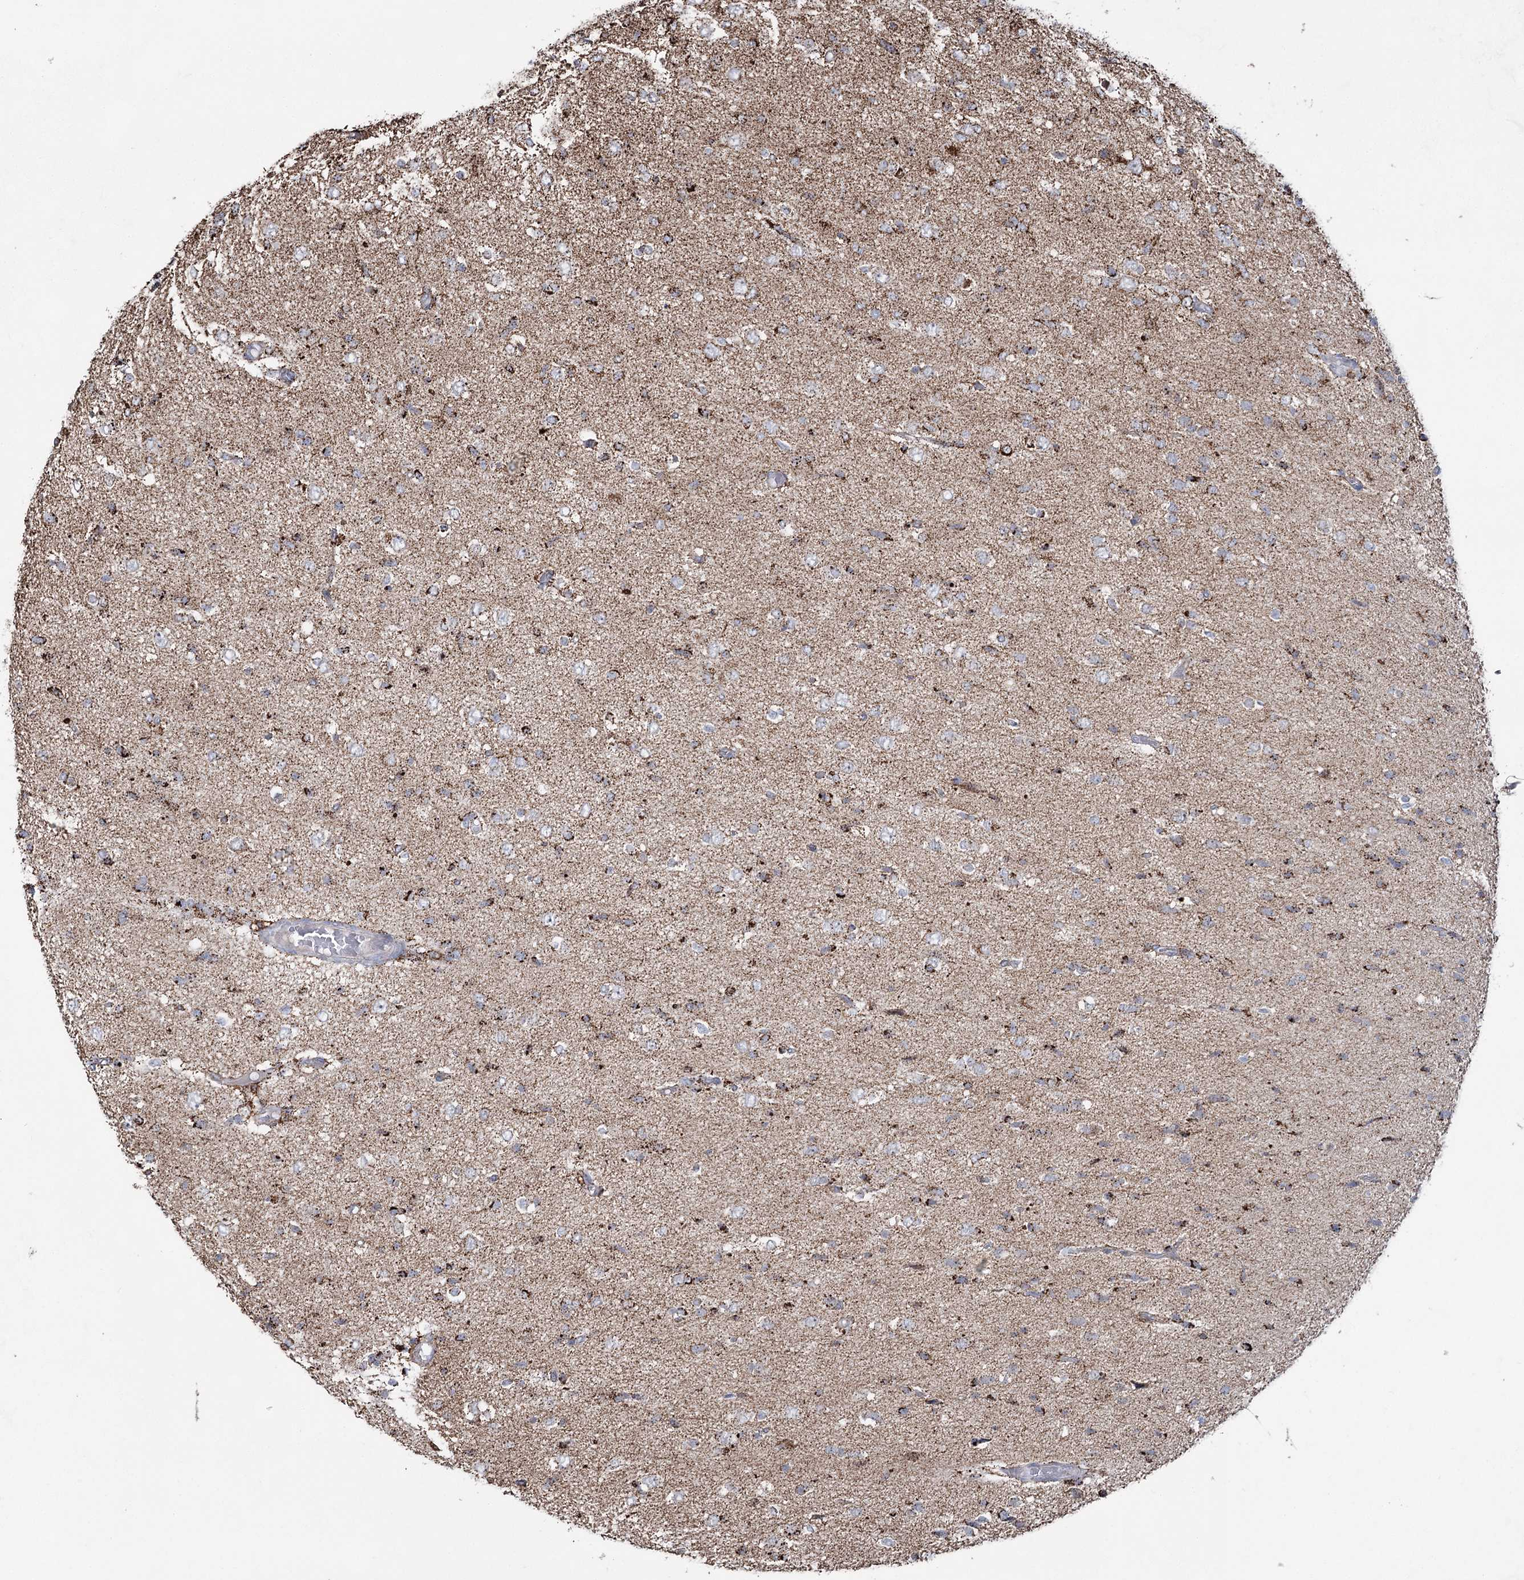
{"staining": {"intensity": "moderate", "quantity": "25%-75%", "location": "cytoplasmic/membranous"}, "tissue": "glioma", "cell_type": "Tumor cells", "image_type": "cancer", "snomed": [{"axis": "morphology", "description": "Glioma, malignant, High grade"}, {"axis": "topography", "description": "Brain"}], "caption": "A micrograph showing moderate cytoplasmic/membranous staining in approximately 25%-75% of tumor cells in malignant glioma (high-grade), as visualized by brown immunohistochemical staining.", "gene": "CWF19L1", "patient": {"sex": "female", "age": 59}}